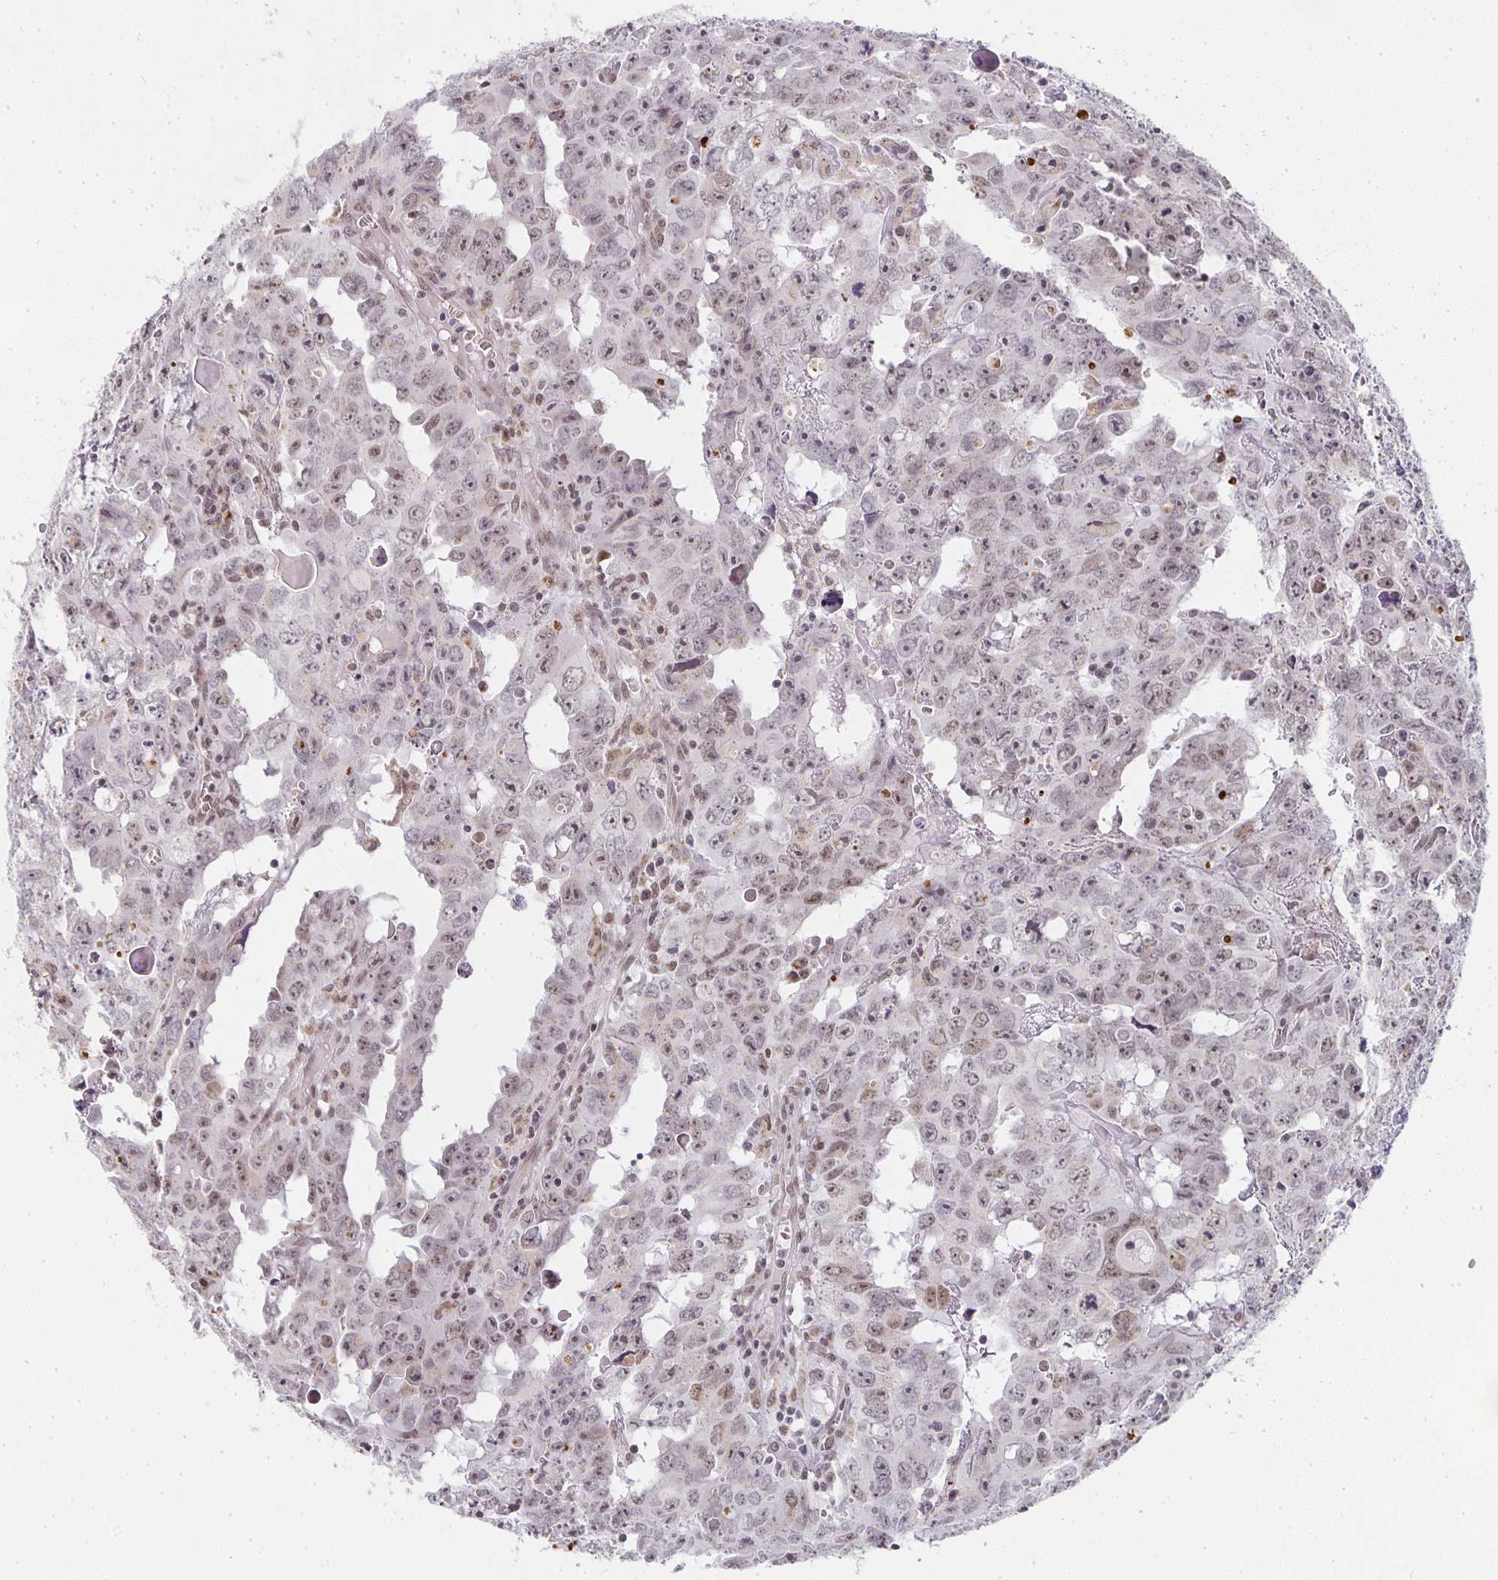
{"staining": {"intensity": "weak", "quantity": "25%-75%", "location": "nuclear"}, "tissue": "testis cancer", "cell_type": "Tumor cells", "image_type": "cancer", "snomed": [{"axis": "morphology", "description": "Carcinoma, Embryonal, NOS"}, {"axis": "topography", "description": "Testis"}], "caption": "This is an image of immunohistochemistry (IHC) staining of testis cancer, which shows weak staining in the nuclear of tumor cells.", "gene": "SMARCA2", "patient": {"sex": "male", "age": 22}}